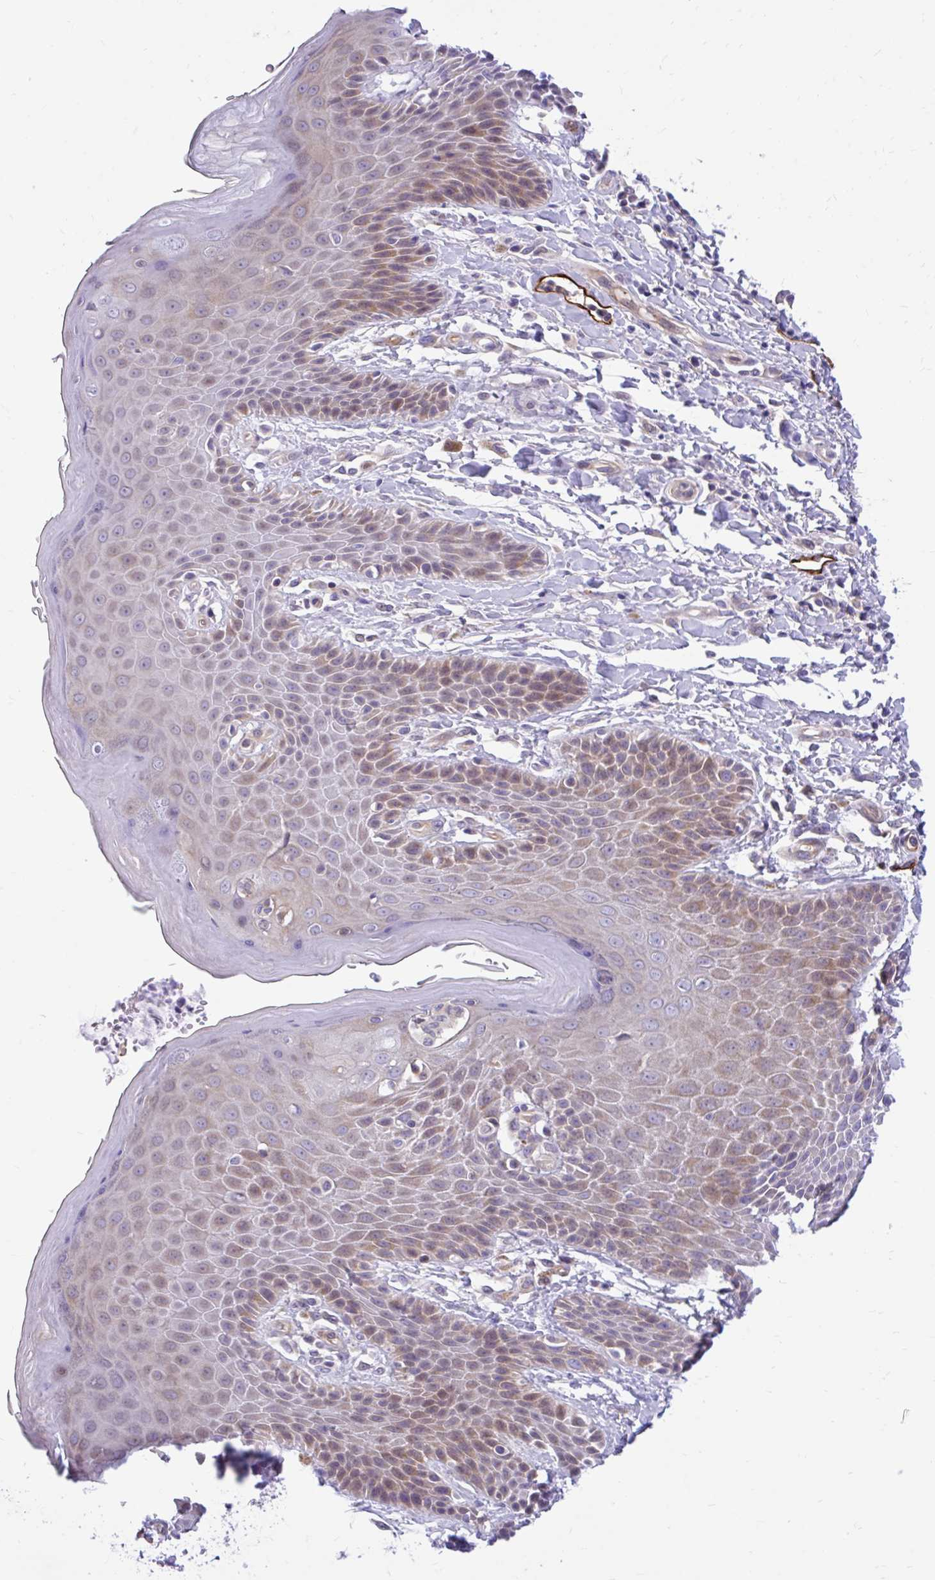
{"staining": {"intensity": "moderate", "quantity": "25%-75%", "location": "cytoplasmic/membranous"}, "tissue": "skin", "cell_type": "Epidermal cells", "image_type": "normal", "snomed": [{"axis": "morphology", "description": "Normal tissue, NOS"}, {"axis": "topography", "description": "Peripheral nerve tissue"}], "caption": "Immunohistochemical staining of unremarkable human skin displays 25%-75% levels of moderate cytoplasmic/membranous protein staining in about 25%-75% of epidermal cells. (Stains: DAB in brown, nuclei in blue, Microscopy: brightfield microscopy at high magnification).", "gene": "ESPNL", "patient": {"sex": "male", "age": 51}}